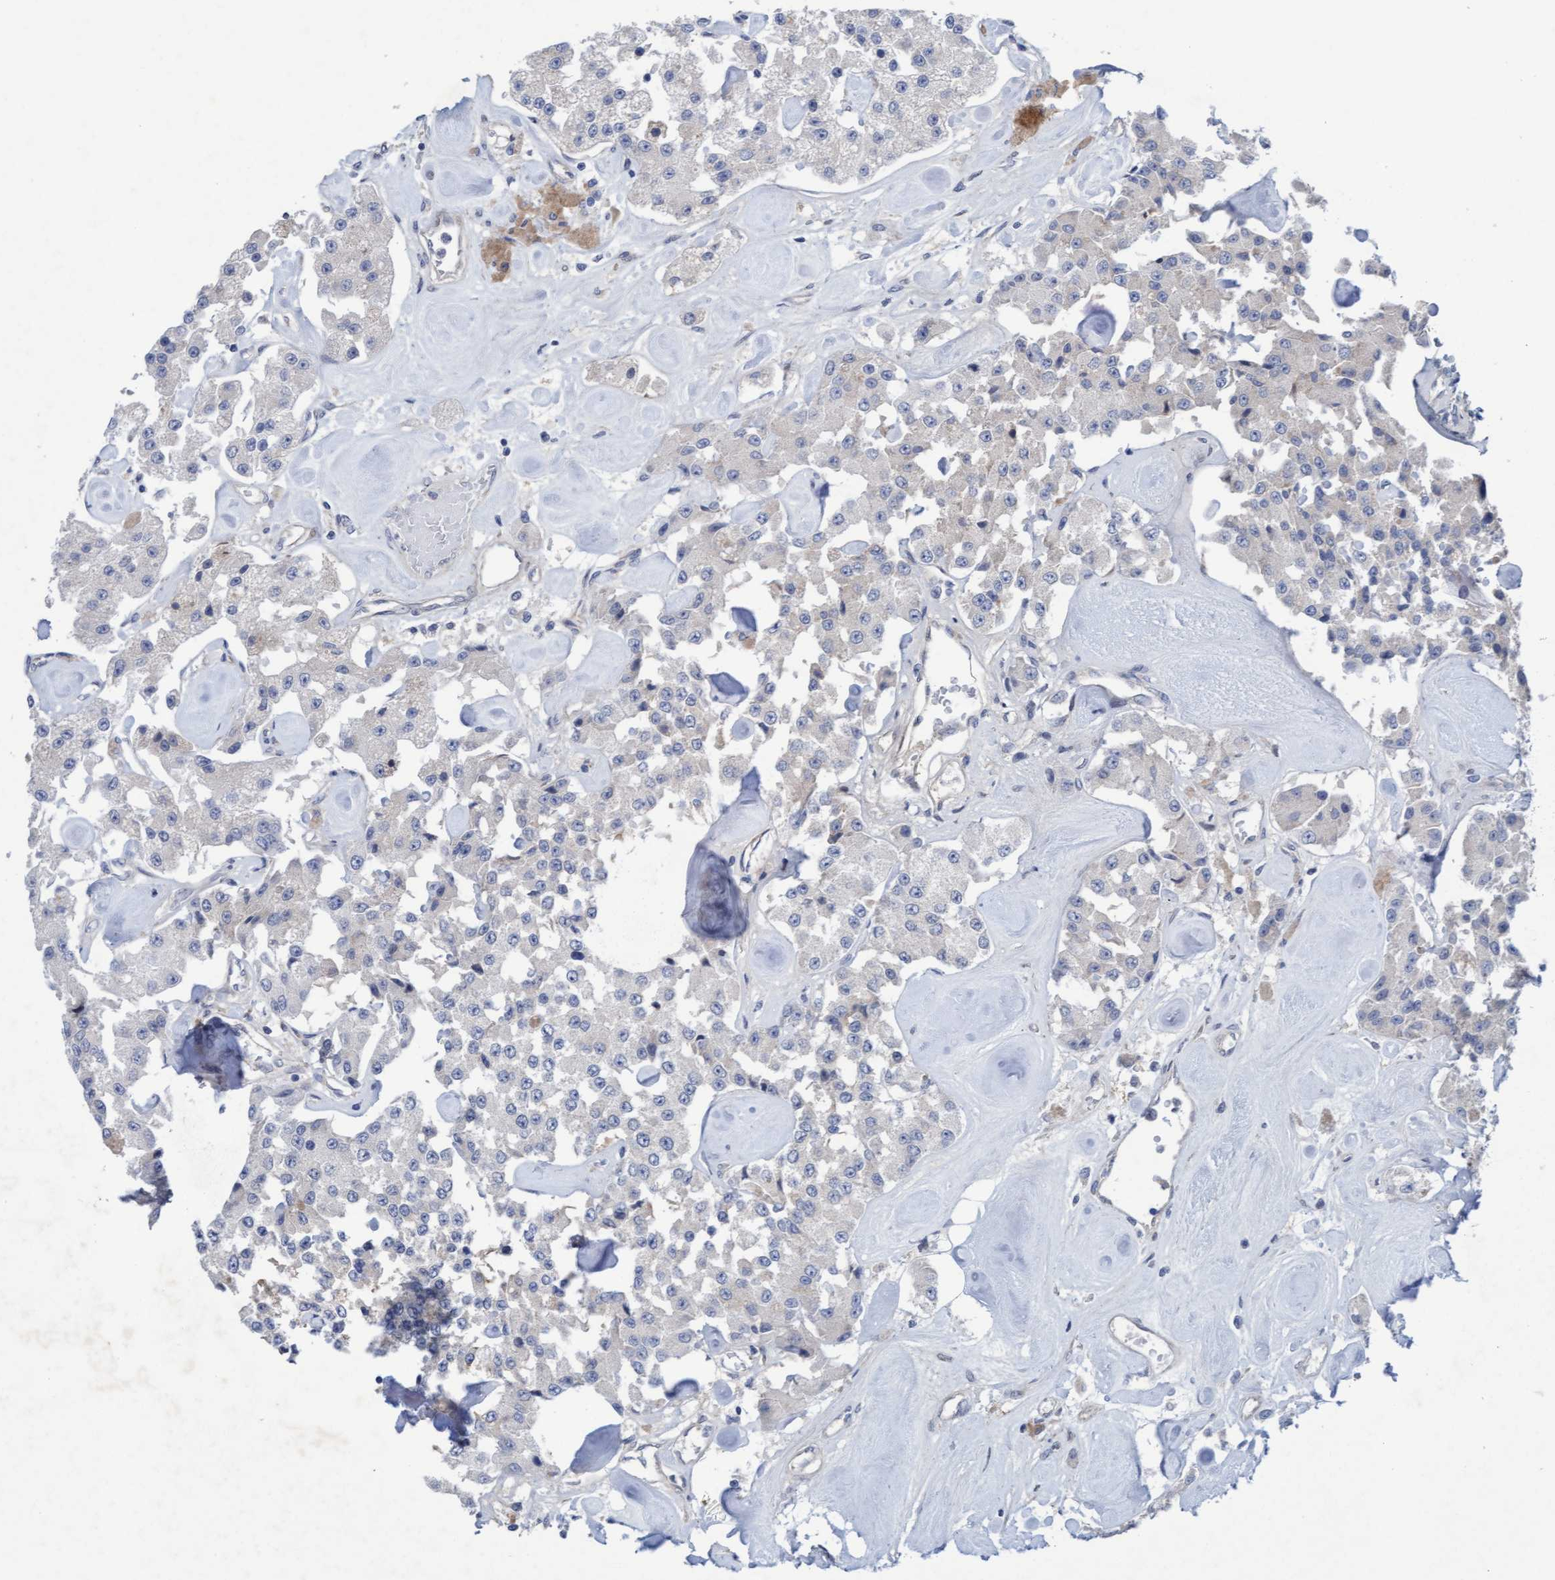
{"staining": {"intensity": "negative", "quantity": "none", "location": "none"}, "tissue": "carcinoid", "cell_type": "Tumor cells", "image_type": "cancer", "snomed": [{"axis": "morphology", "description": "Carcinoid, malignant, NOS"}, {"axis": "topography", "description": "Pancreas"}], "caption": "A high-resolution photomicrograph shows IHC staining of carcinoid, which exhibits no significant staining in tumor cells.", "gene": "PLCD1", "patient": {"sex": "male", "age": 41}}